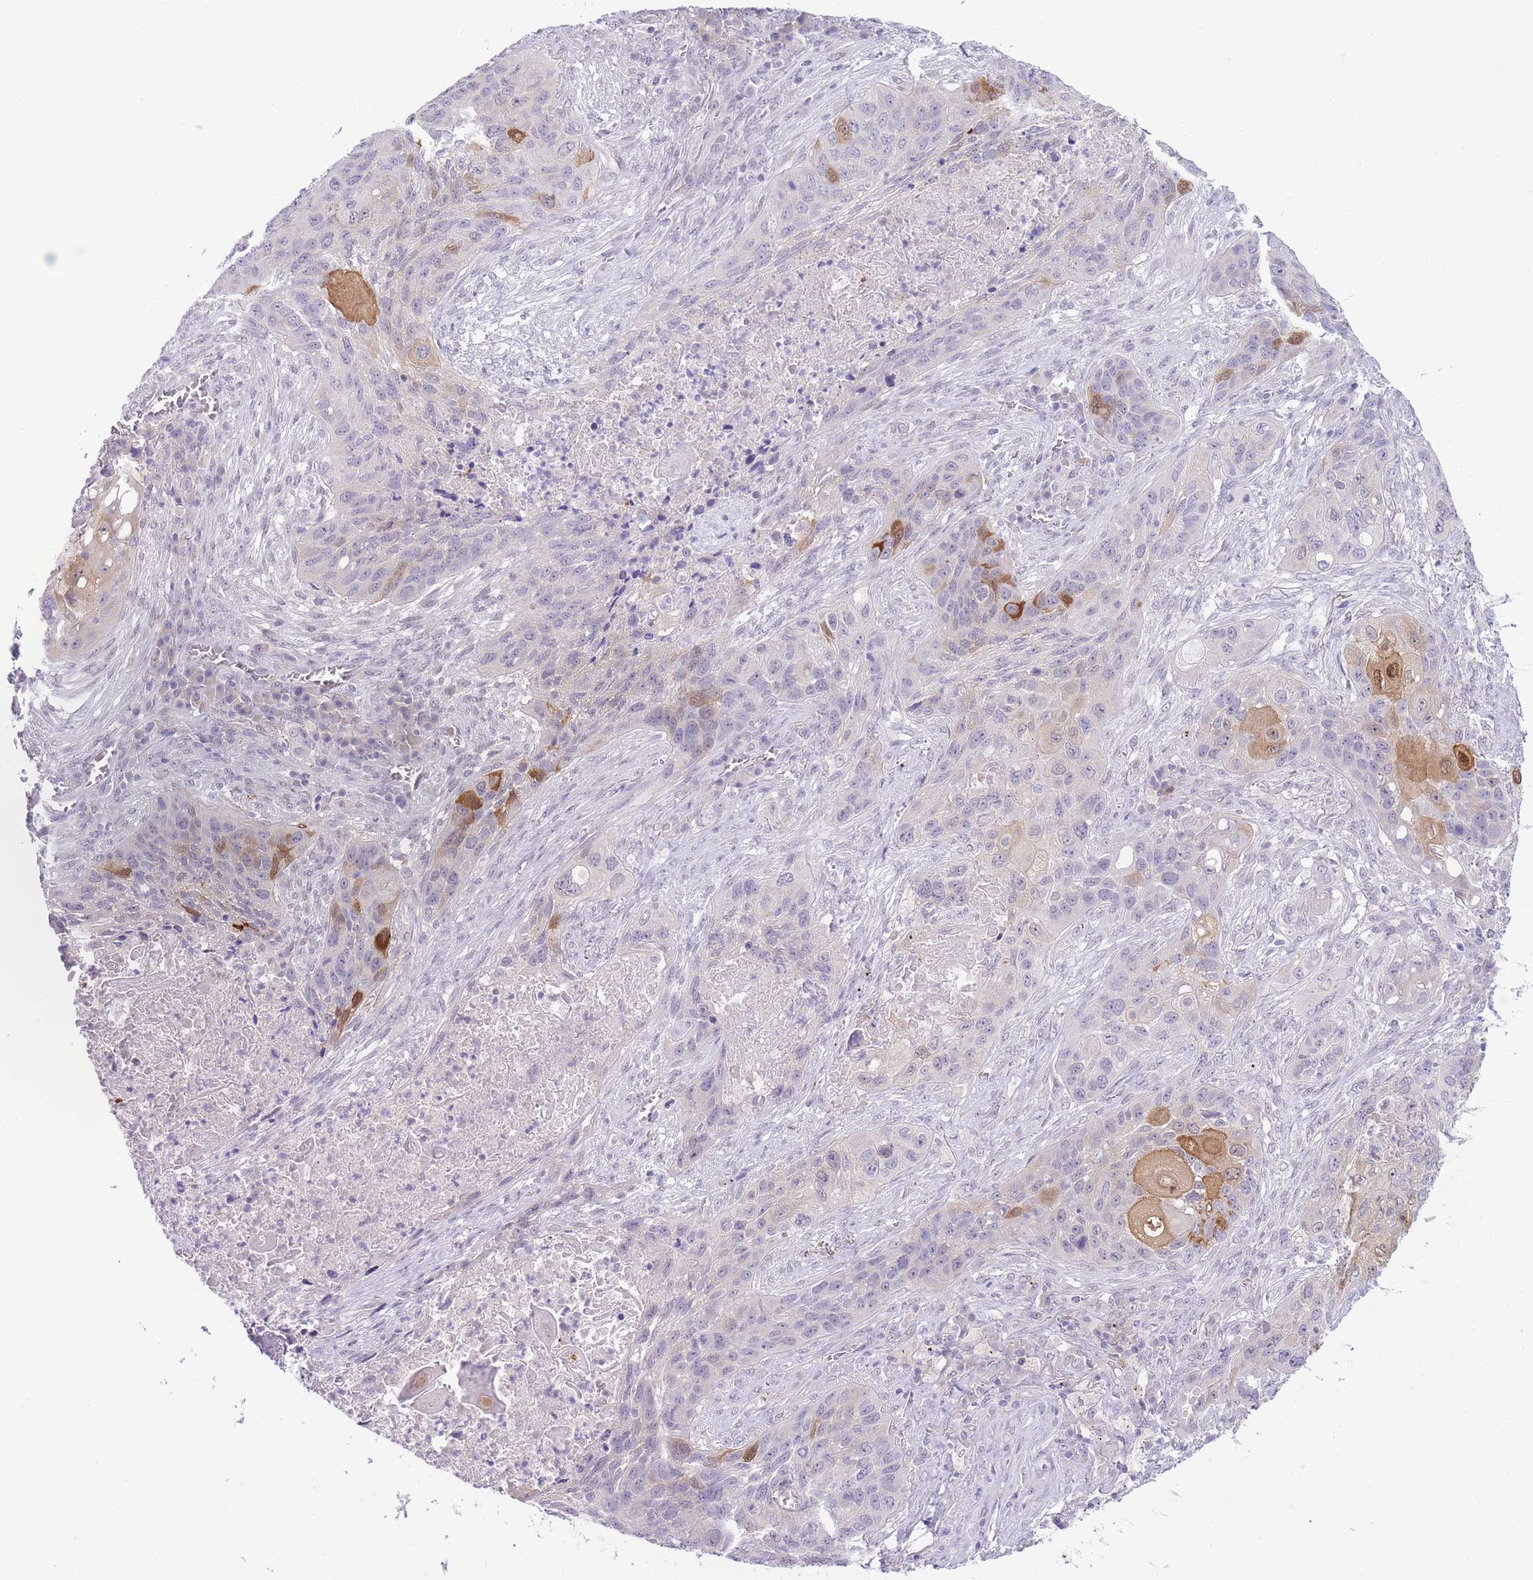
{"staining": {"intensity": "moderate", "quantity": "<25%", "location": "cytoplasmic/membranous"}, "tissue": "lung cancer", "cell_type": "Tumor cells", "image_type": "cancer", "snomed": [{"axis": "morphology", "description": "Squamous cell carcinoma, NOS"}, {"axis": "topography", "description": "Lung"}], "caption": "A brown stain labels moderate cytoplasmic/membranous expression of a protein in human squamous cell carcinoma (lung) tumor cells.", "gene": "FBXO46", "patient": {"sex": "female", "age": 63}}